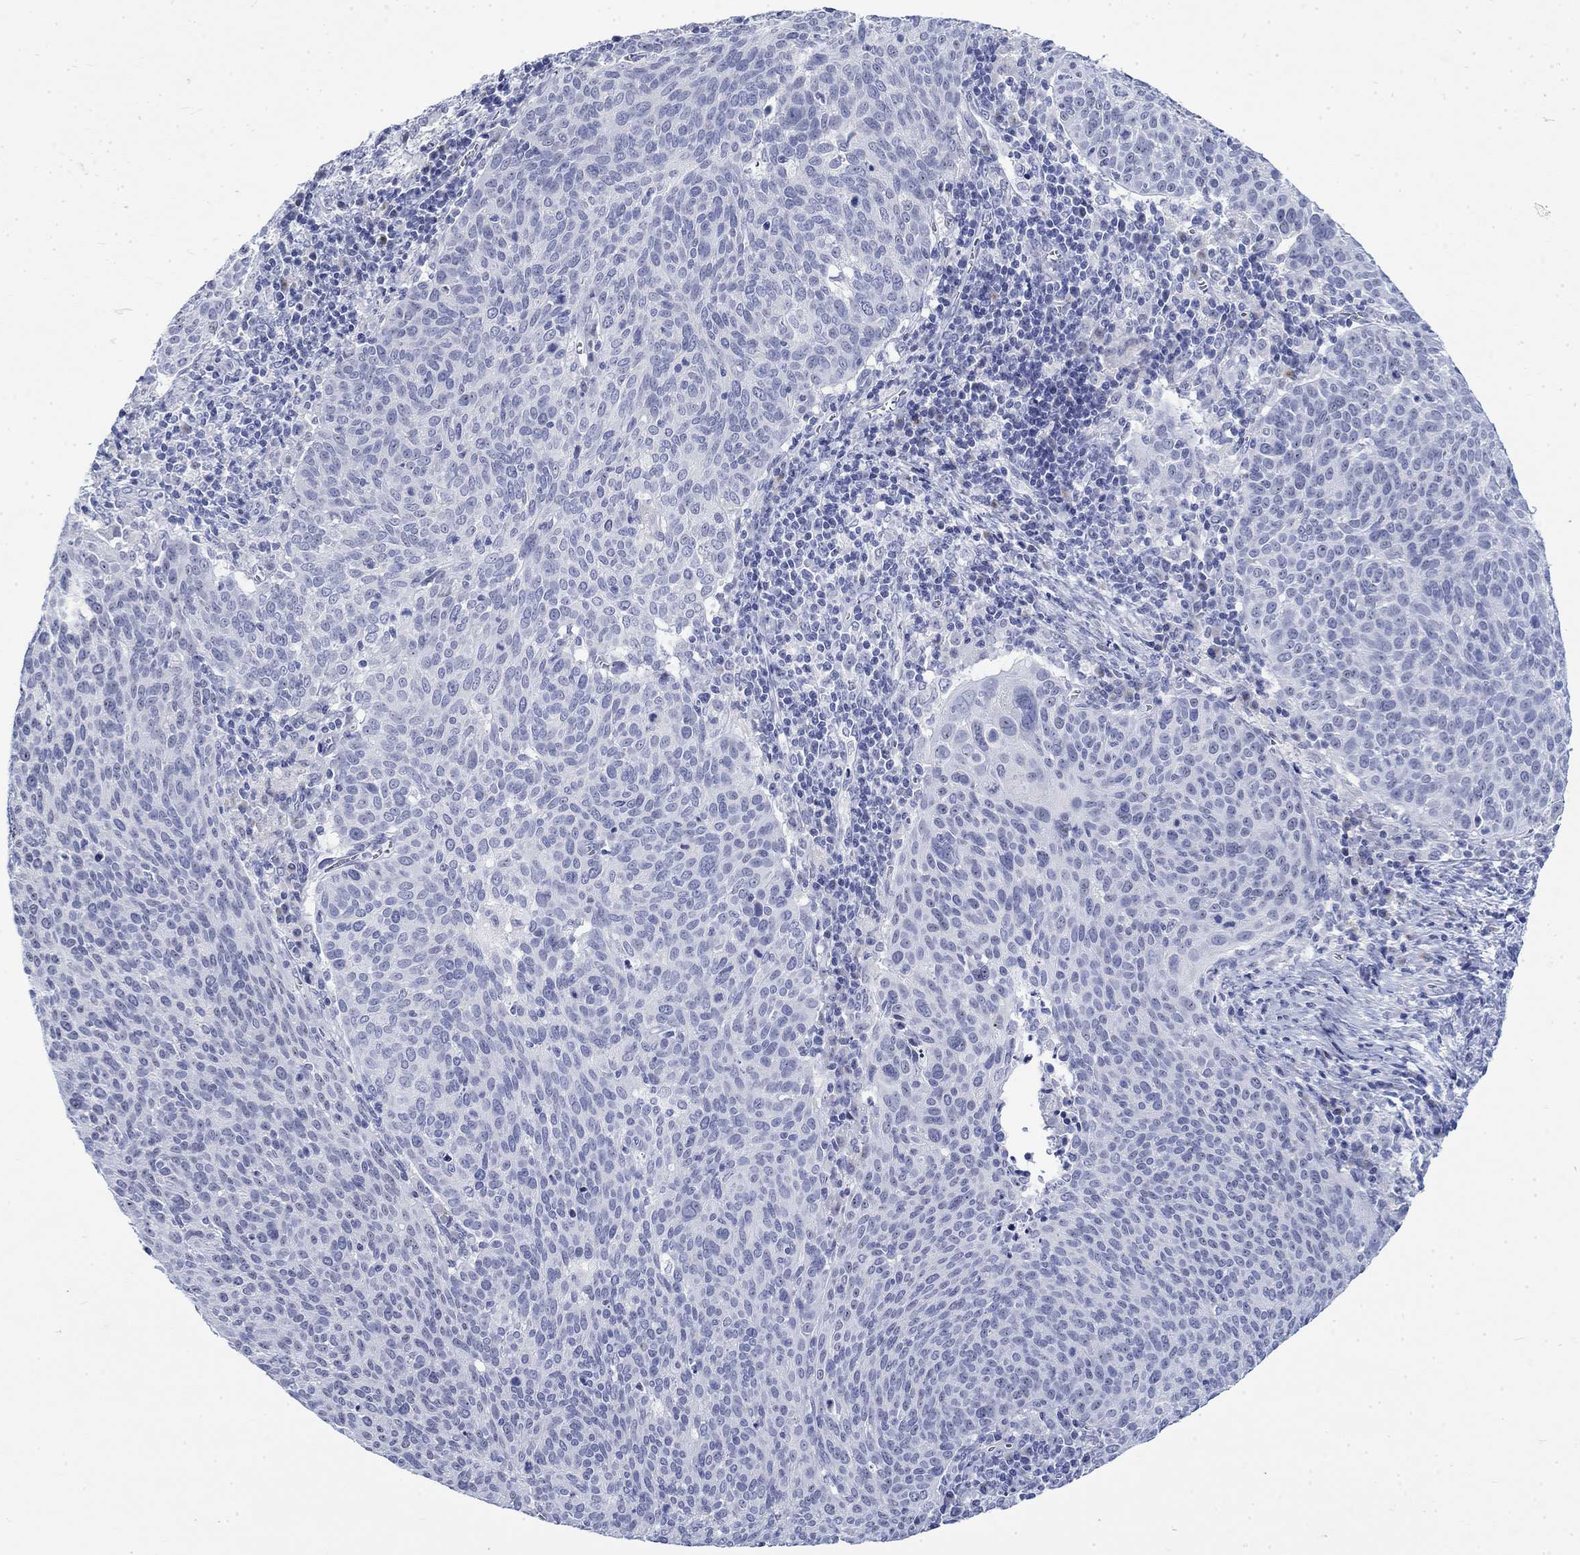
{"staining": {"intensity": "negative", "quantity": "none", "location": "none"}, "tissue": "cervical cancer", "cell_type": "Tumor cells", "image_type": "cancer", "snomed": [{"axis": "morphology", "description": "Squamous cell carcinoma, NOS"}, {"axis": "topography", "description": "Cervix"}], "caption": "Immunohistochemical staining of human squamous cell carcinoma (cervical) exhibits no significant expression in tumor cells. (Immunohistochemistry (ihc), brightfield microscopy, high magnification).", "gene": "KRT76", "patient": {"sex": "female", "age": 39}}